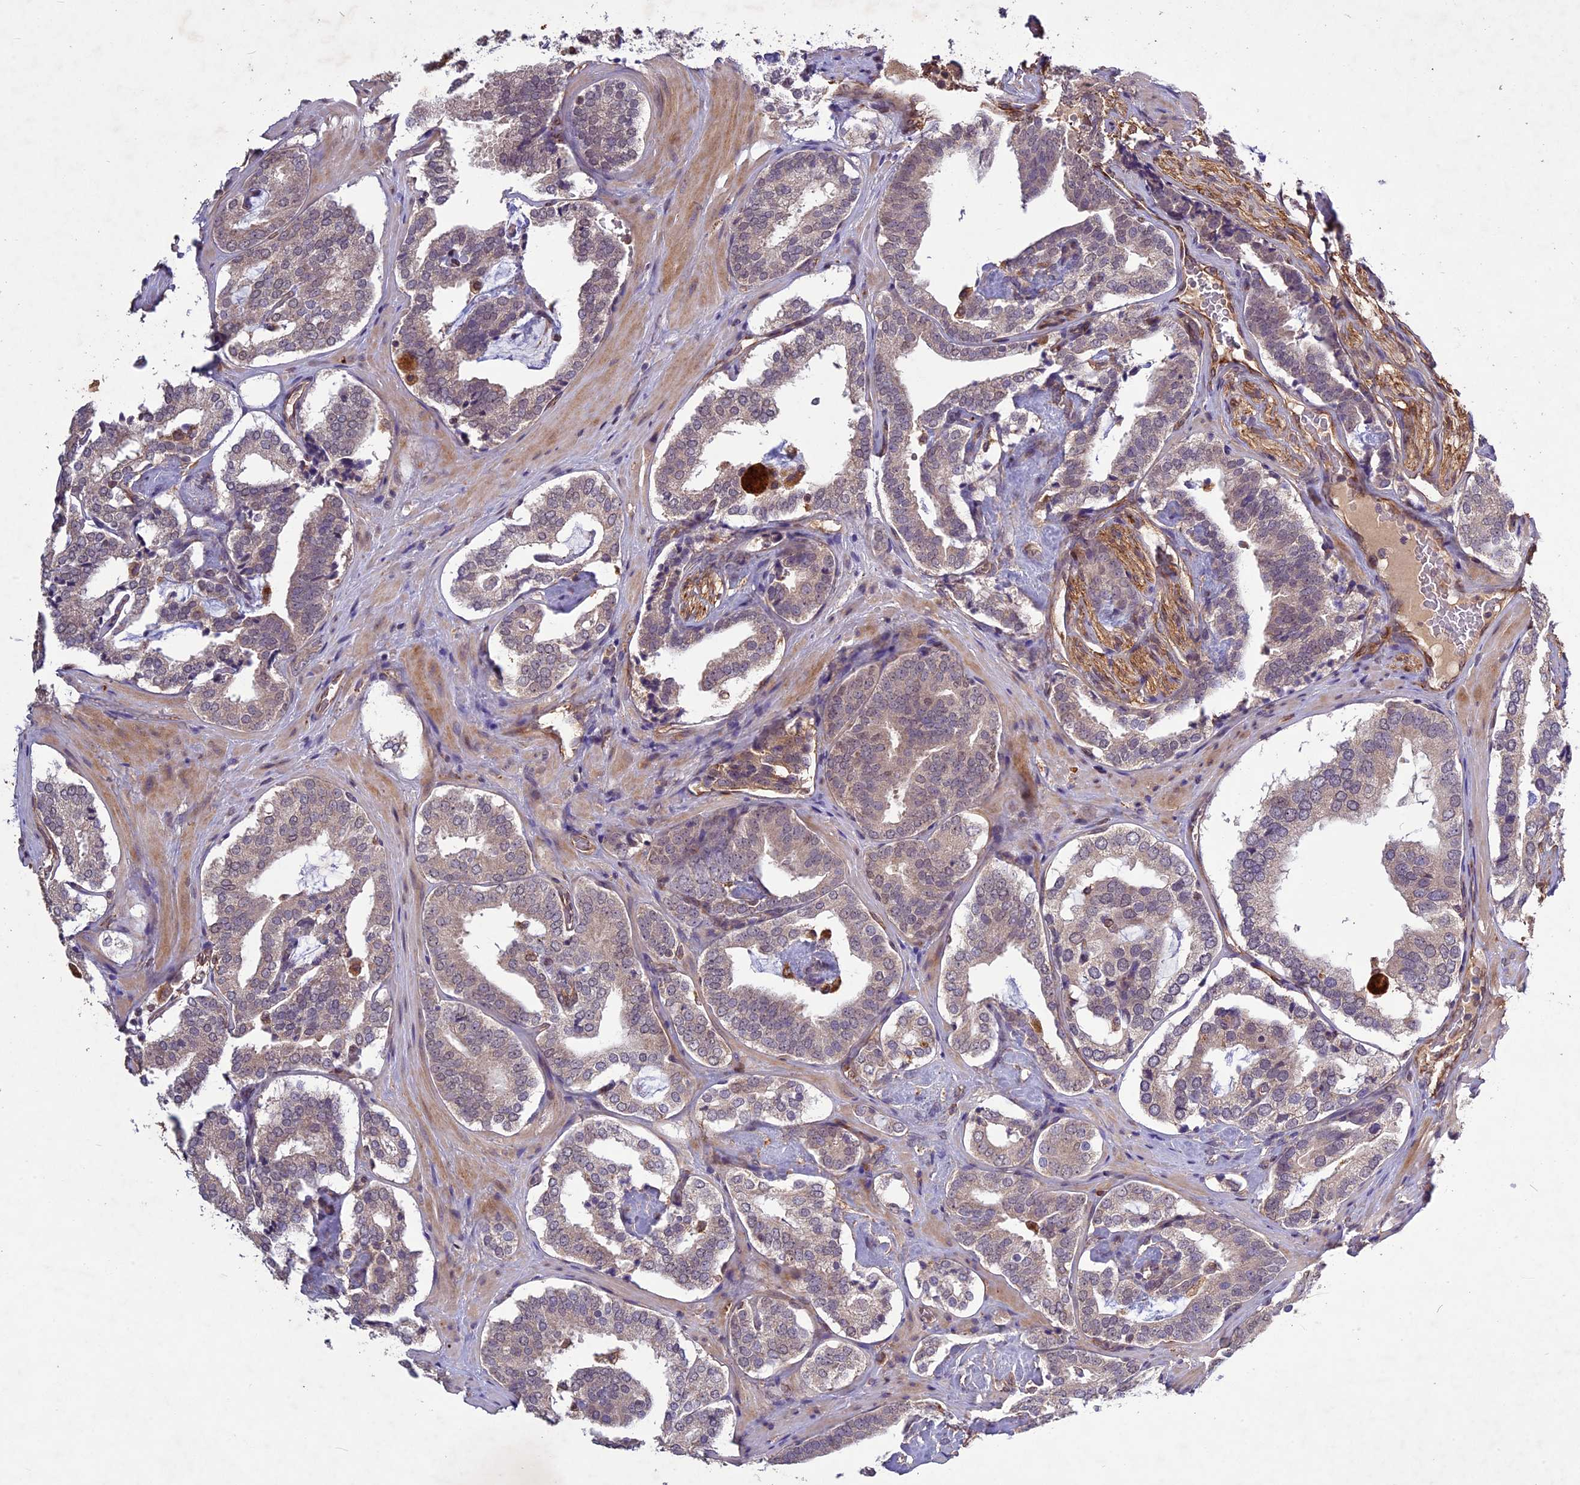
{"staining": {"intensity": "moderate", "quantity": "25%-75%", "location": "cytoplasmic/membranous"}, "tissue": "prostate cancer", "cell_type": "Tumor cells", "image_type": "cancer", "snomed": [{"axis": "morphology", "description": "Adenocarcinoma, High grade"}, {"axis": "topography", "description": "Prostate"}], "caption": "Tumor cells show medium levels of moderate cytoplasmic/membranous expression in approximately 25%-75% of cells in high-grade adenocarcinoma (prostate). (Stains: DAB (3,3'-diaminobenzidine) in brown, nuclei in blue, Microscopy: brightfield microscopy at high magnification).", "gene": "C3orf70", "patient": {"sex": "male", "age": 63}}